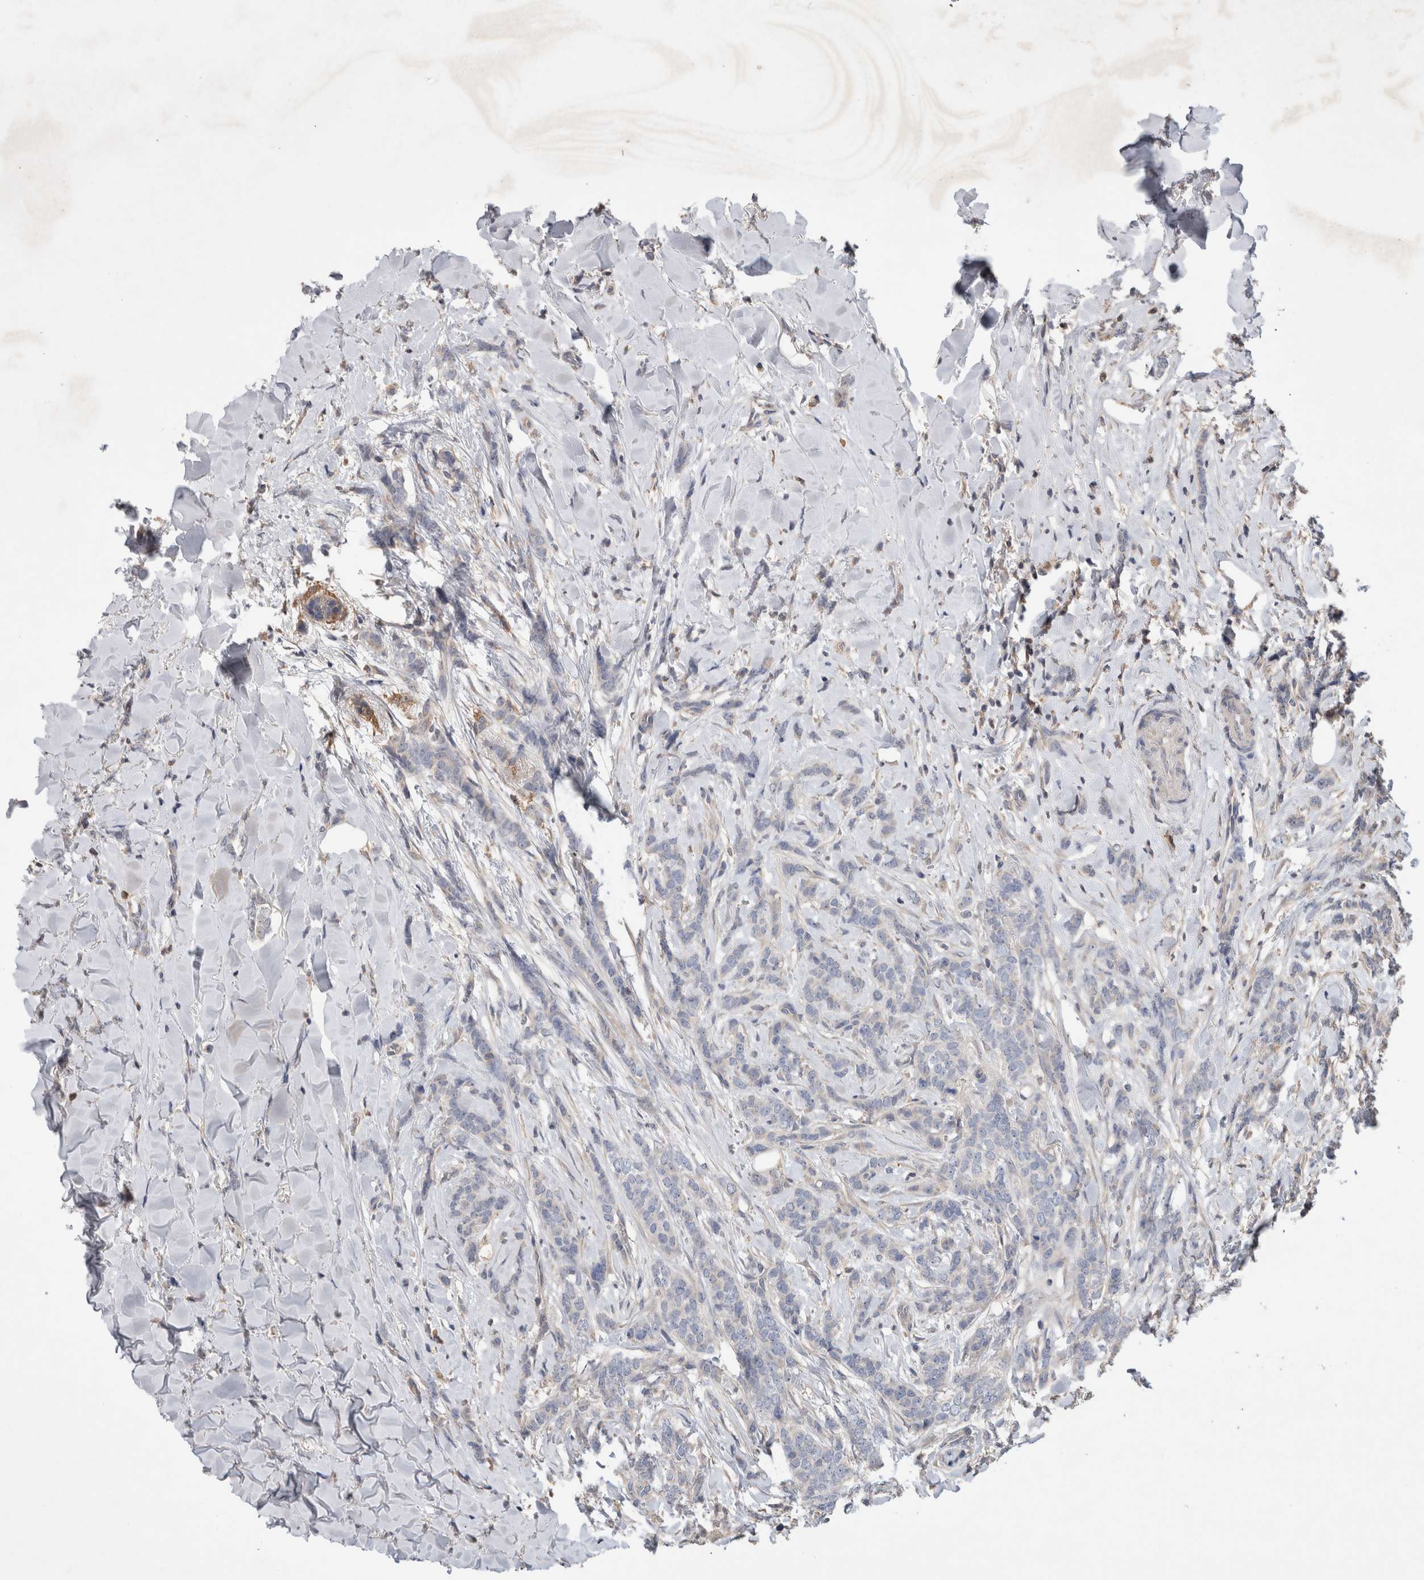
{"staining": {"intensity": "negative", "quantity": "none", "location": "none"}, "tissue": "breast cancer", "cell_type": "Tumor cells", "image_type": "cancer", "snomed": [{"axis": "morphology", "description": "Lobular carcinoma"}, {"axis": "topography", "description": "Skin"}, {"axis": "topography", "description": "Breast"}], "caption": "There is no significant staining in tumor cells of lobular carcinoma (breast). (DAB (3,3'-diaminobenzidine) IHC, high magnification).", "gene": "TRIM5", "patient": {"sex": "female", "age": 46}}